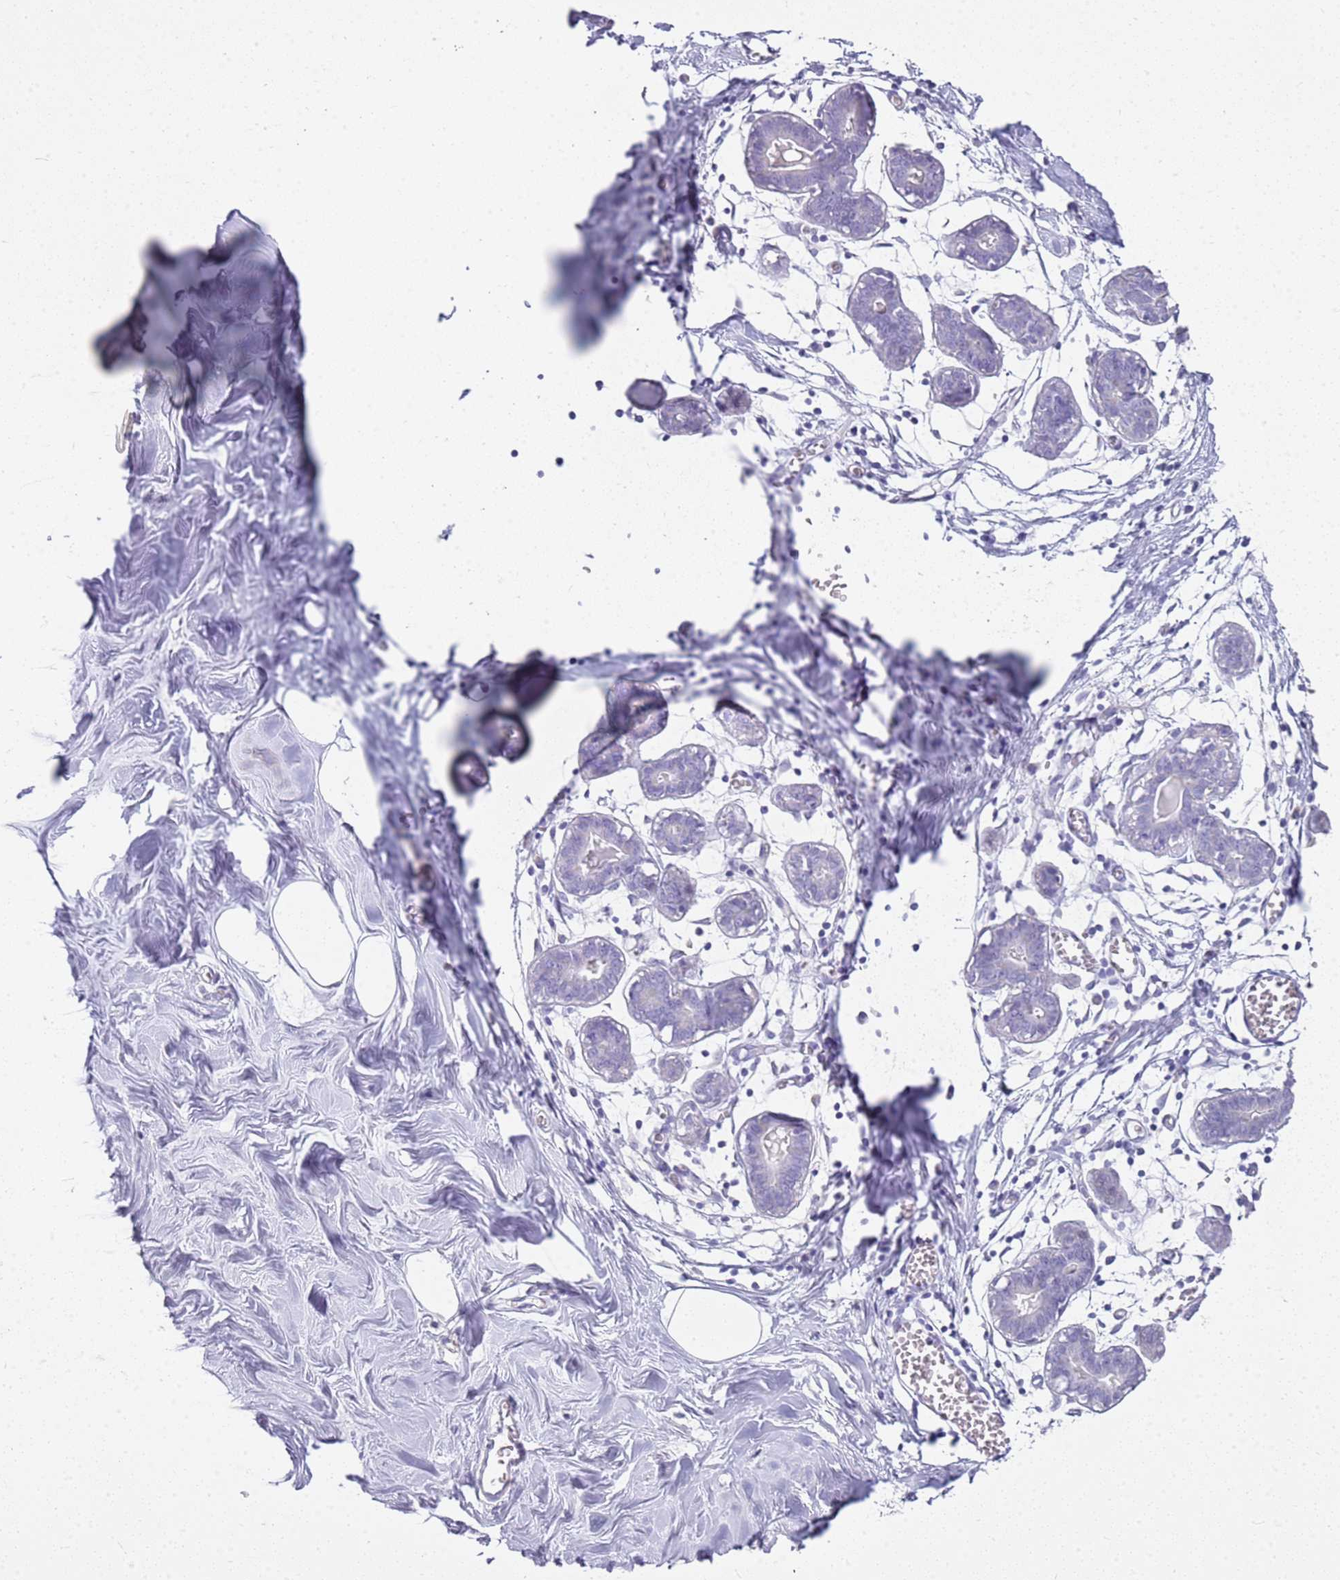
{"staining": {"intensity": "negative", "quantity": "none", "location": "none"}, "tissue": "breast", "cell_type": "Adipocytes", "image_type": "normal", "snomed": [{"axis": "morphology", "description": "Normal tissue, NOS"}, {"axis": "topography", "description": "Breast"}], "caption": "Immunohistochemistry (IHC) of unremarkable human breast displays no staining in adipocytes.", "gene": "CSTA", "patient": {"sex": "female", "age": 27}}